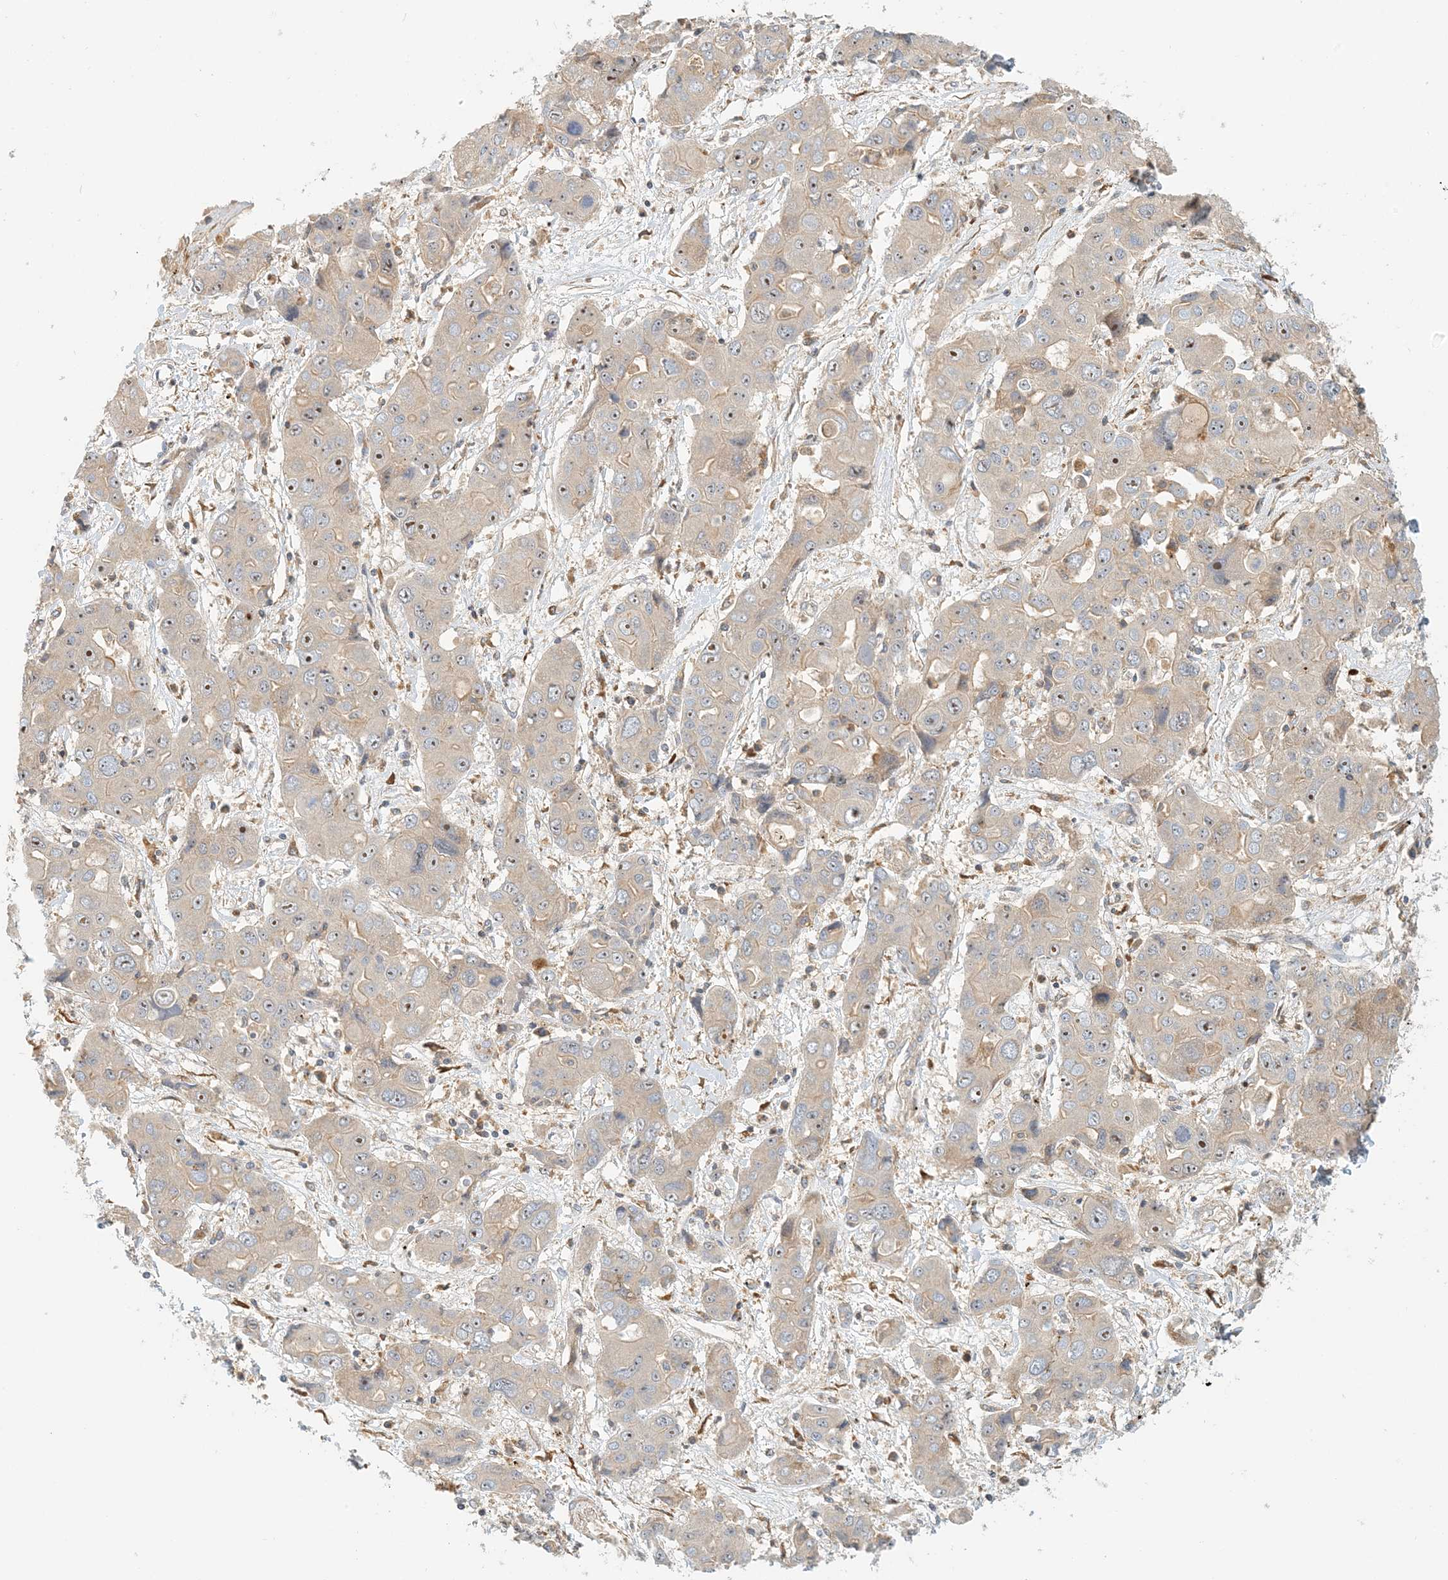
{"staining": {"intensity": "weak", "quantity": "25%-75%", "location": "cytoplasmic/membranous,nuclear"}, "tissue": "liver cancer", "cell_type": "Tumor cells", "image_type": "cancer", "snomed": [{"axis": "morphology", "description": "Cholangiocarcinoma"}, {"axis": "topography", "description": "Liver"}], "caption": "Tumor cells demonstrate weak cytoplasmic/membranous and nuclear expression in approximately 25%-75% of cells in cholangiocarcinoma (liver).", "gene": "COLEC11", "patient": {"sex": "male", "age": 67}}